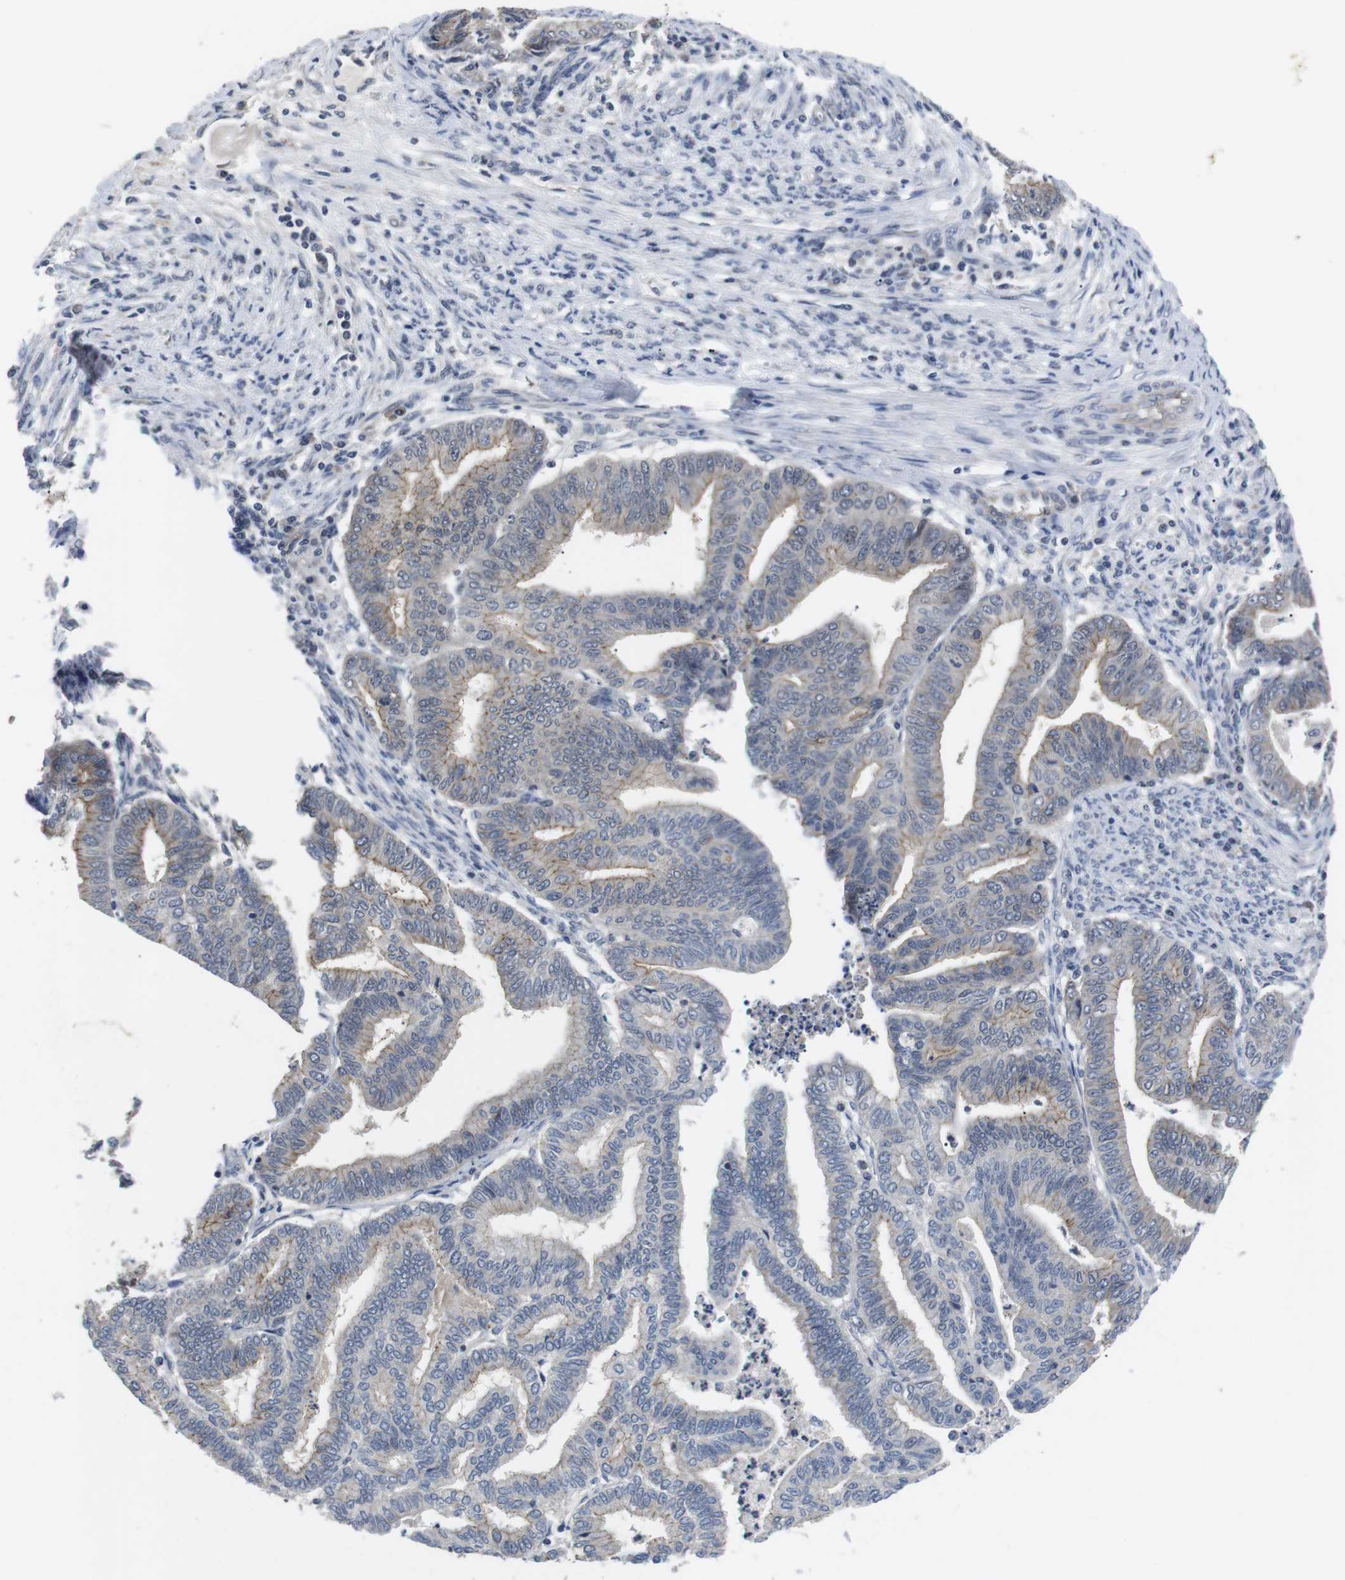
{"staining": {"intensity": "moderate", "quantity": "25%-75%", "location": "cytoplasmic/membranous"}, "tissue": "endometrial cancer", "cell_type": "Tumor cells", "image_type": "cancer", "snomed": [{"axis": "morphology", "description": "Adenocarcinoma, NOS"}, {"axis": "topography", "description": "Endometrium"}], "caption": "Tumor cells demonstrate medium levels of moderate cytoplasmic/membranous expression in about 25%-75% of cells in adenocarcinoma (endometrial).", "gene": "NECTIN1", "patient": {"sex": "female", "age": 79}}